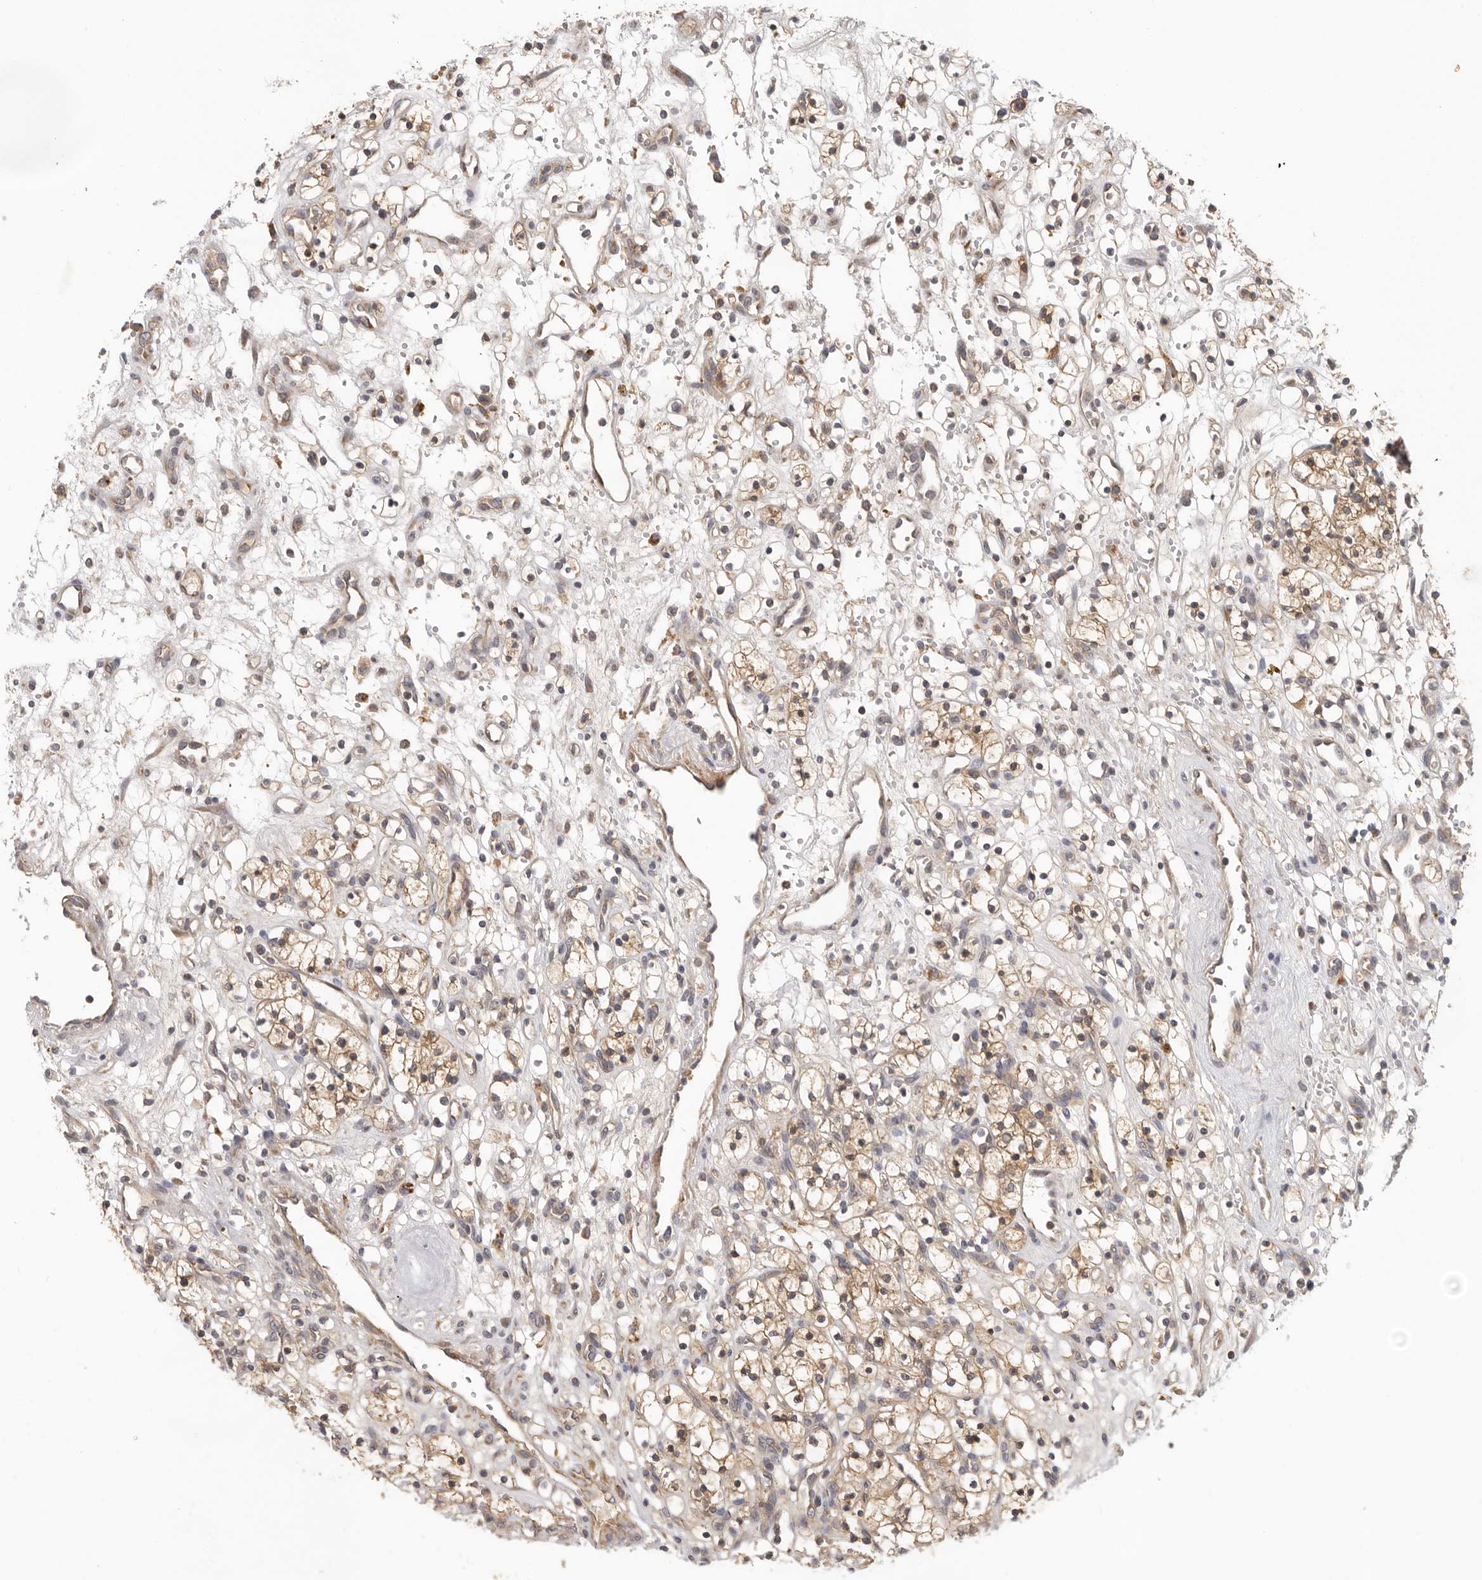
{"staining": {"intensity": "moderate", "quantity": ">75%", "location": "cytoplasmic/membranous"}, "tissue": "renal cancer", "cell_type": "Tumor cells", "image_type": "cancer", "snomed": [{"axis": "morphology", "description": "Adenocarcinoma, NOS"}, {"axis": "topography", "description": "Kidney"}], "caption": "An image of human adenocarcinoma (renal) stained for a protein demonstrates moderate cytoplasmic/membranous brown staining in tumor cells.", "gene": "PPP1R42", "patient": {"sex": "female", "age": 57}}